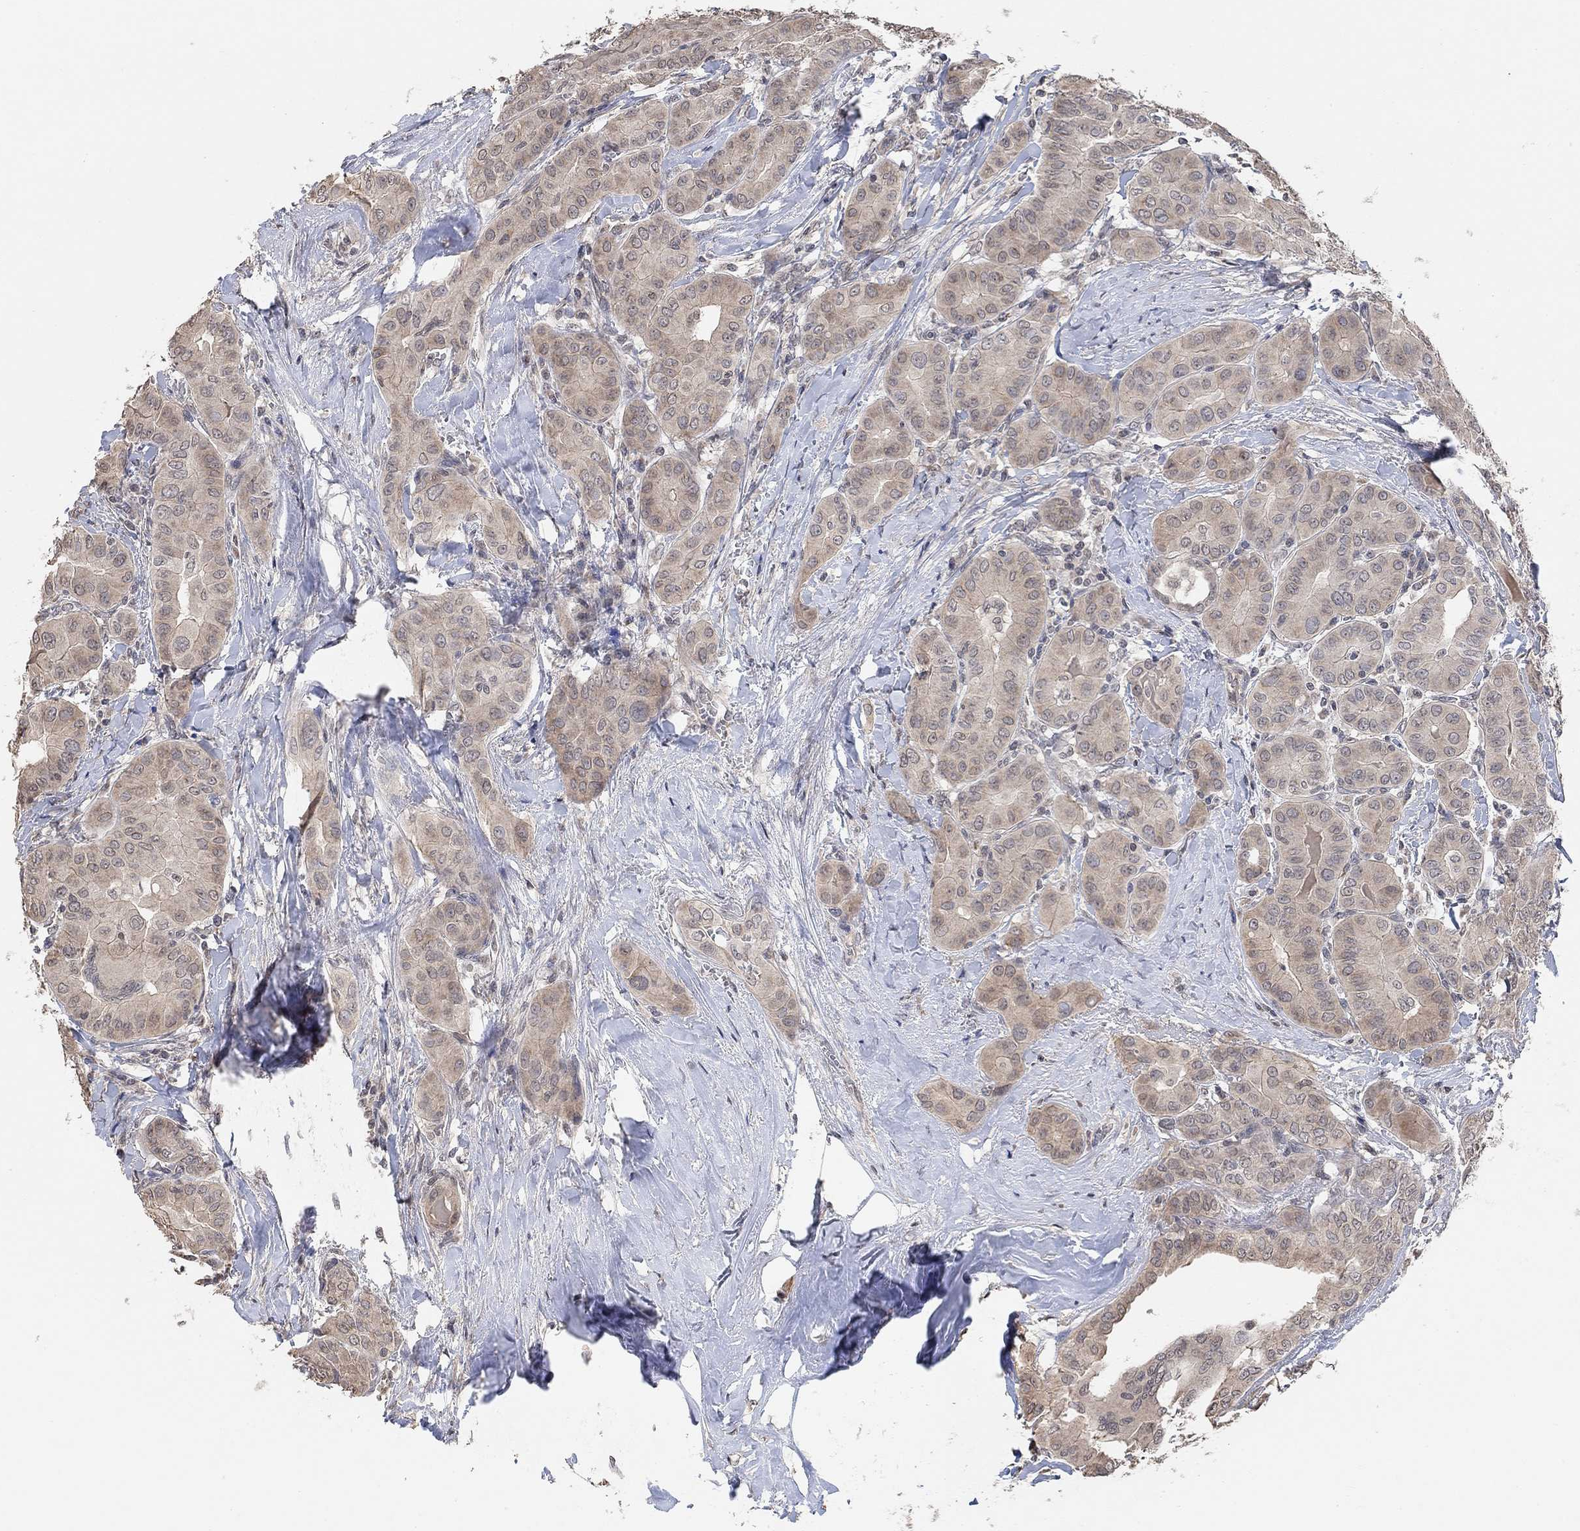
{"staining": {"intensity": "moderate", "quantity": "25%-75%", "location": "cytoplasmic/membranous"}, "tissue": "thyroid cancer", "cell_type": "Tumor cells", "image_type": "cancer", "snomed": [{"axis": "morphology", "description": "Papillary adenocarcinoma, NOS"}, {"axis": "topography", "description": "Thyroid gland"}], "caption": "Thyroid papillary adenocarcinoma stained for a protein shows moderate cytoplasmic/membranous positivity in tumor cells.", "gene": "UNC5B", "patient": {"sex": "female", "age": 37}}